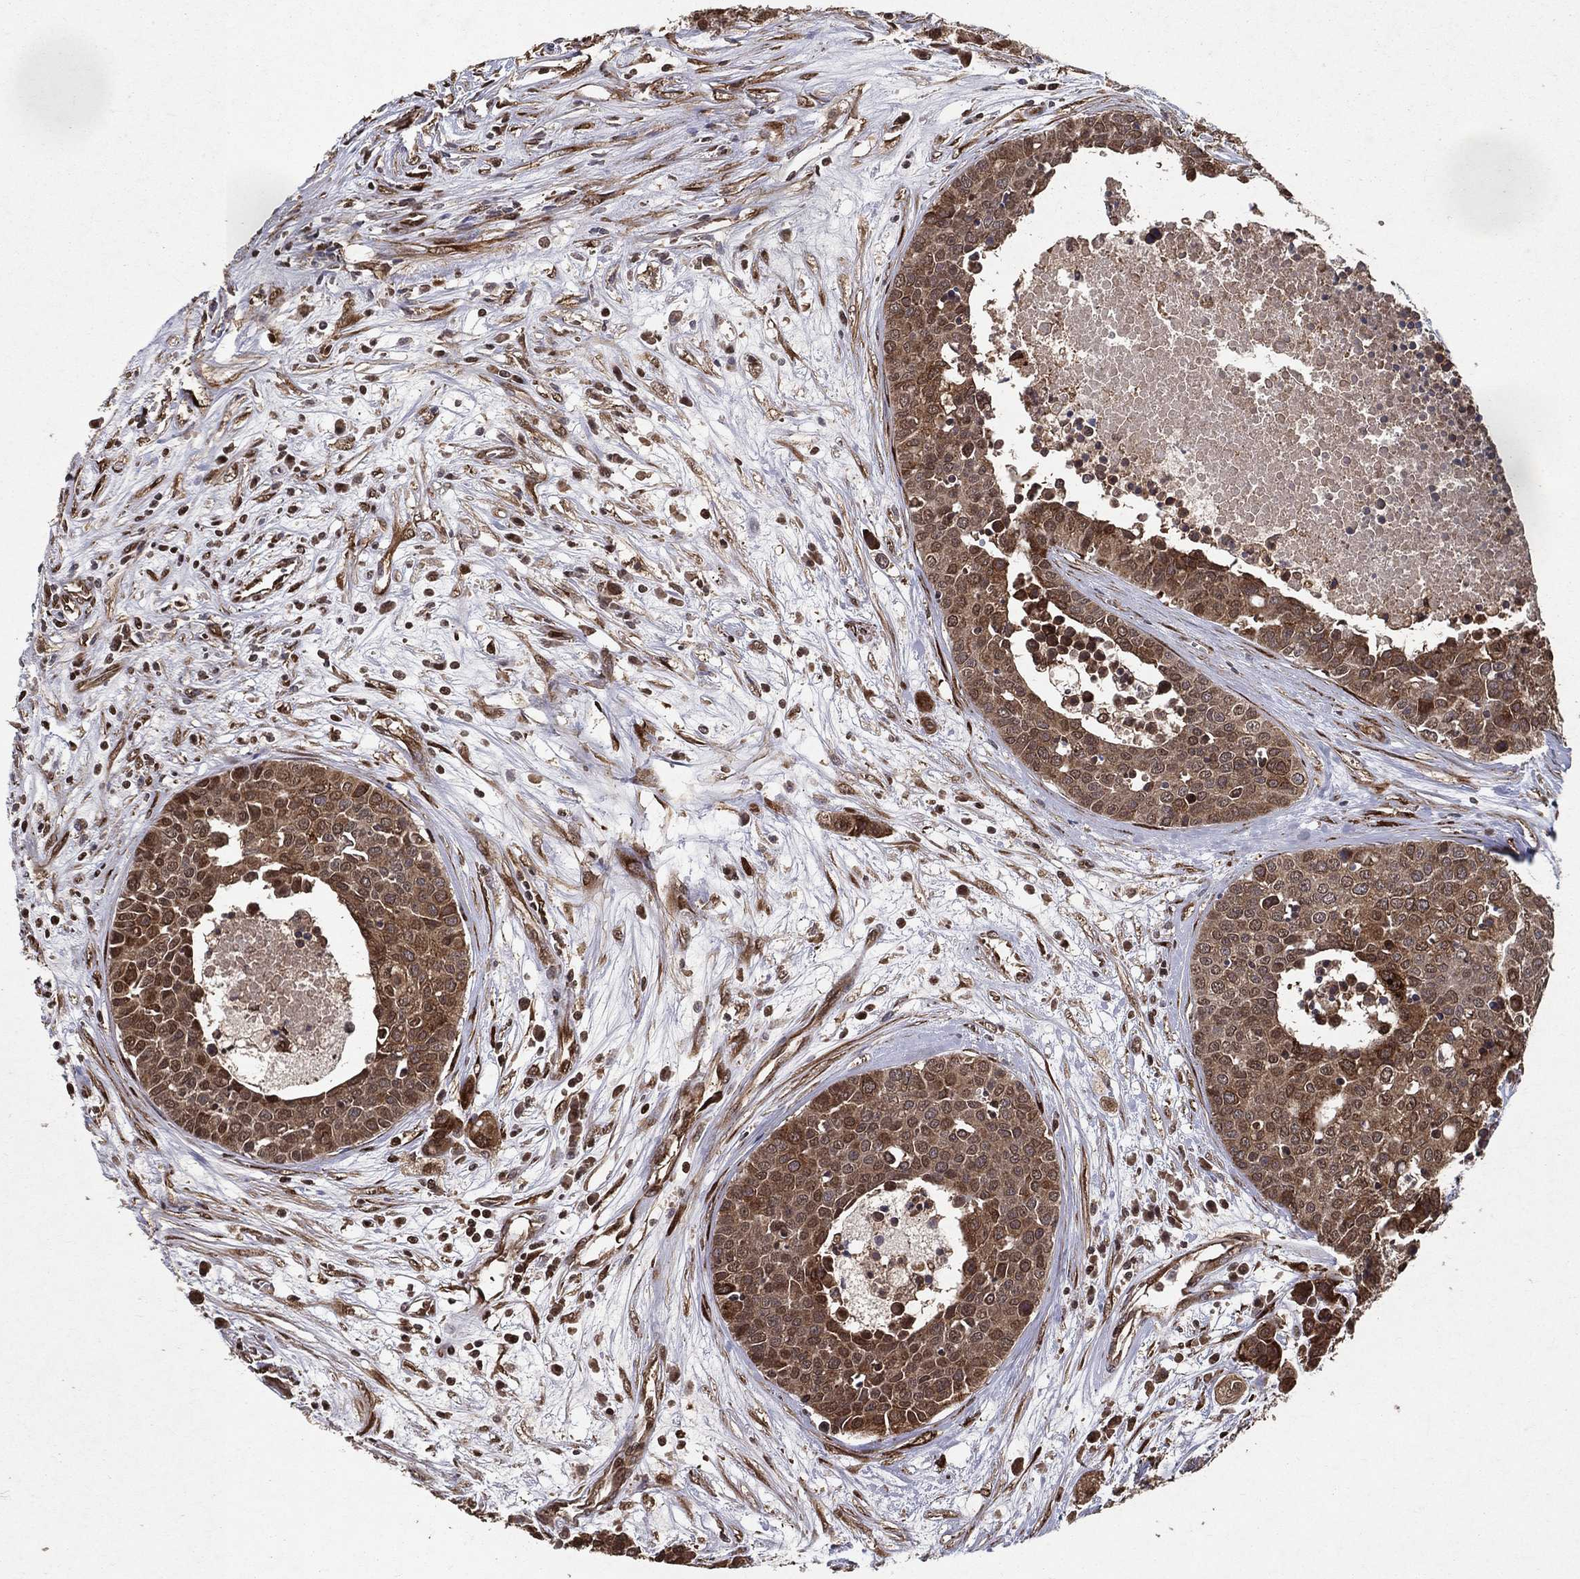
{"staining": {"intensity": "weak", "quantity": ">75%", "location": "cytoplasmic/membranous"}, "tissue": "carcinoid", "cell_type": "Tumor cells", "image_type": "cancer", "snomed": [{"axis": "morphology", "description": "Carcinoid, malignant, NOS"}, {"axis": "topography", "description": "Colon"}], "caption": "This is a photomicrograph of immunohistochemistry (IHC) staining of carcinoid (malignant), which shows weak expression in the cytoplasmic/membranous of tumor cells.", "gene": "CERS2", "patient": {"sex": "male", "age": 81}}